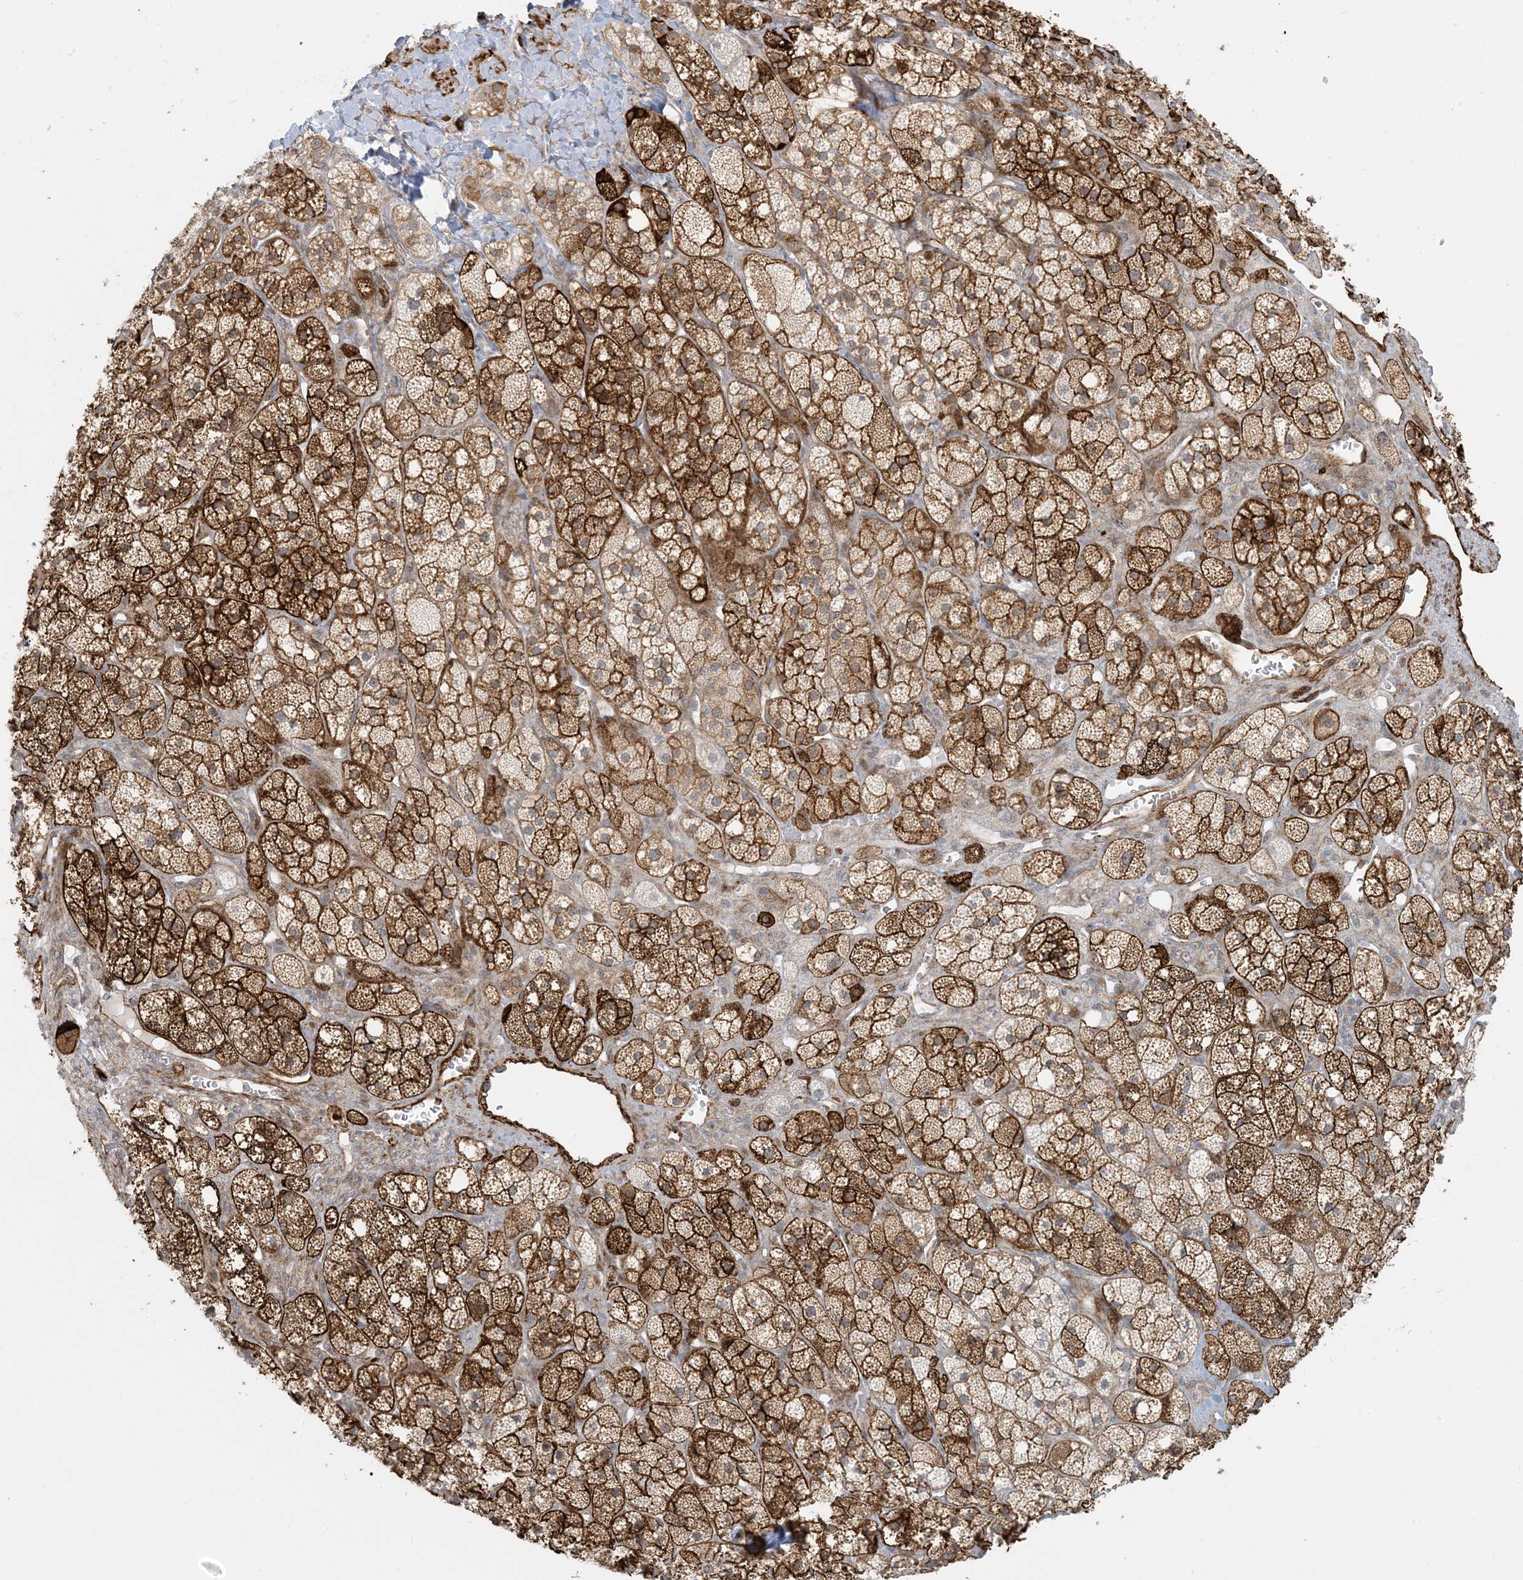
{"staining": {"intensity": "strong", "quantity": "25%-75%", "location": "cytoplasmic/membranous"}, "tissue": "adrenal gland", "cell_type": "Glandular cells", "image_type": "normal", "snomed": [{"axis": "morphology", "description": "Normal tissue, NOS"}, {"axis": "topography", "description": "Adrenal gland"}], "caption": "Adrenal gland was stained to show a protein in brown. There is high levels of strong cytoplasmic/membranous expression in approximately 25%-75% of glandular cells. (DAB = brown stain, brightfield microscopy at high magnification).", "gene": "BCORL1", "patient": {"sex": "male", "age": 61}}